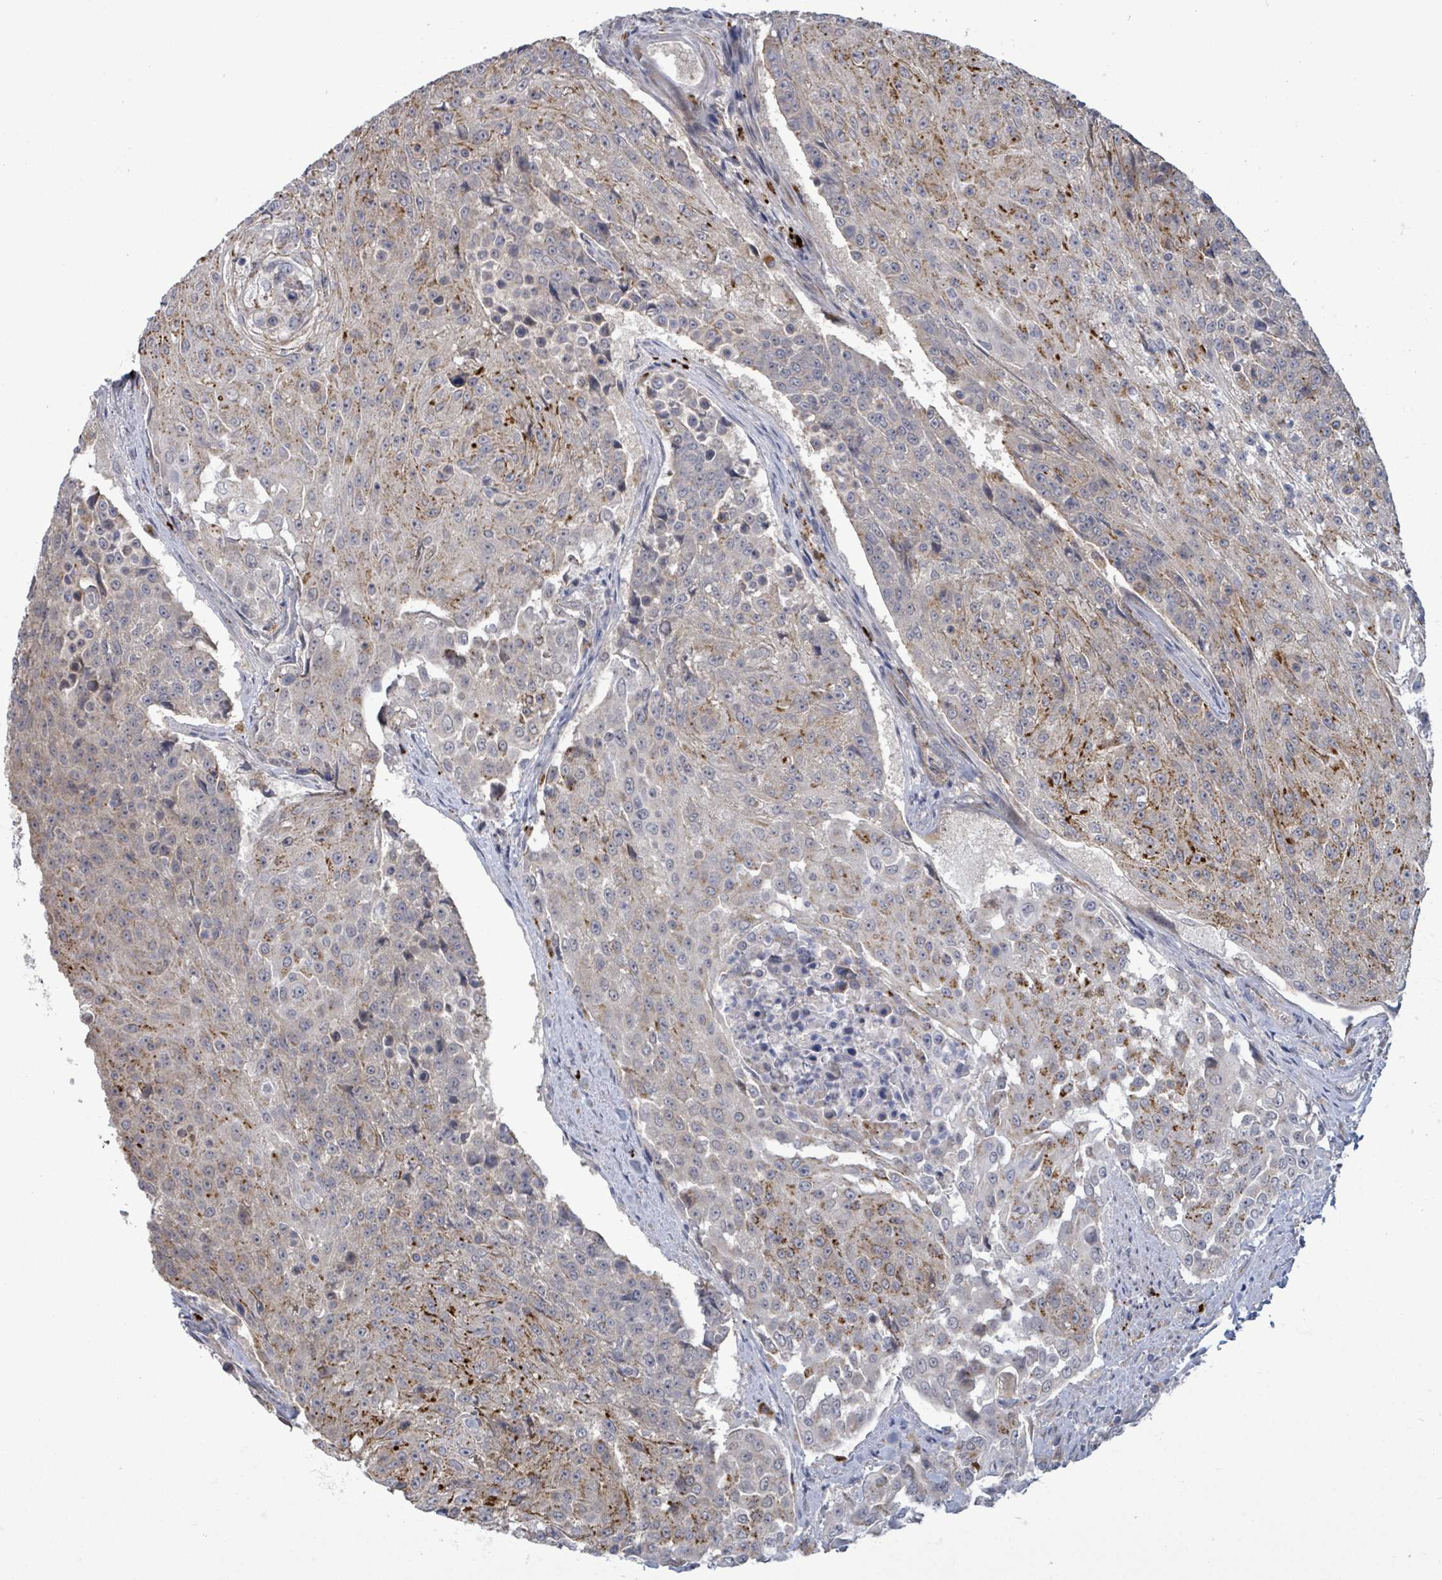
{"staining": {"intensity": "negative", "quantity": "none", "location": "none"}, "tissue": "urothelial cancer", "cell_type": "Tumor cells", "image_type": "cancer", "snomed": [{"axis": "morphology", "description": "Urothelial carcinoma, High grade"}, {"axis": "topography", "description": "Urinary bladder"}], "caption": "This is an immunohistochemistry (IHC) image of high-grade urothelial carcinoma. There is no expression in tumor cells.", "gene": "AMMECR1", "patient": {"sex": "female", "age": 63}}